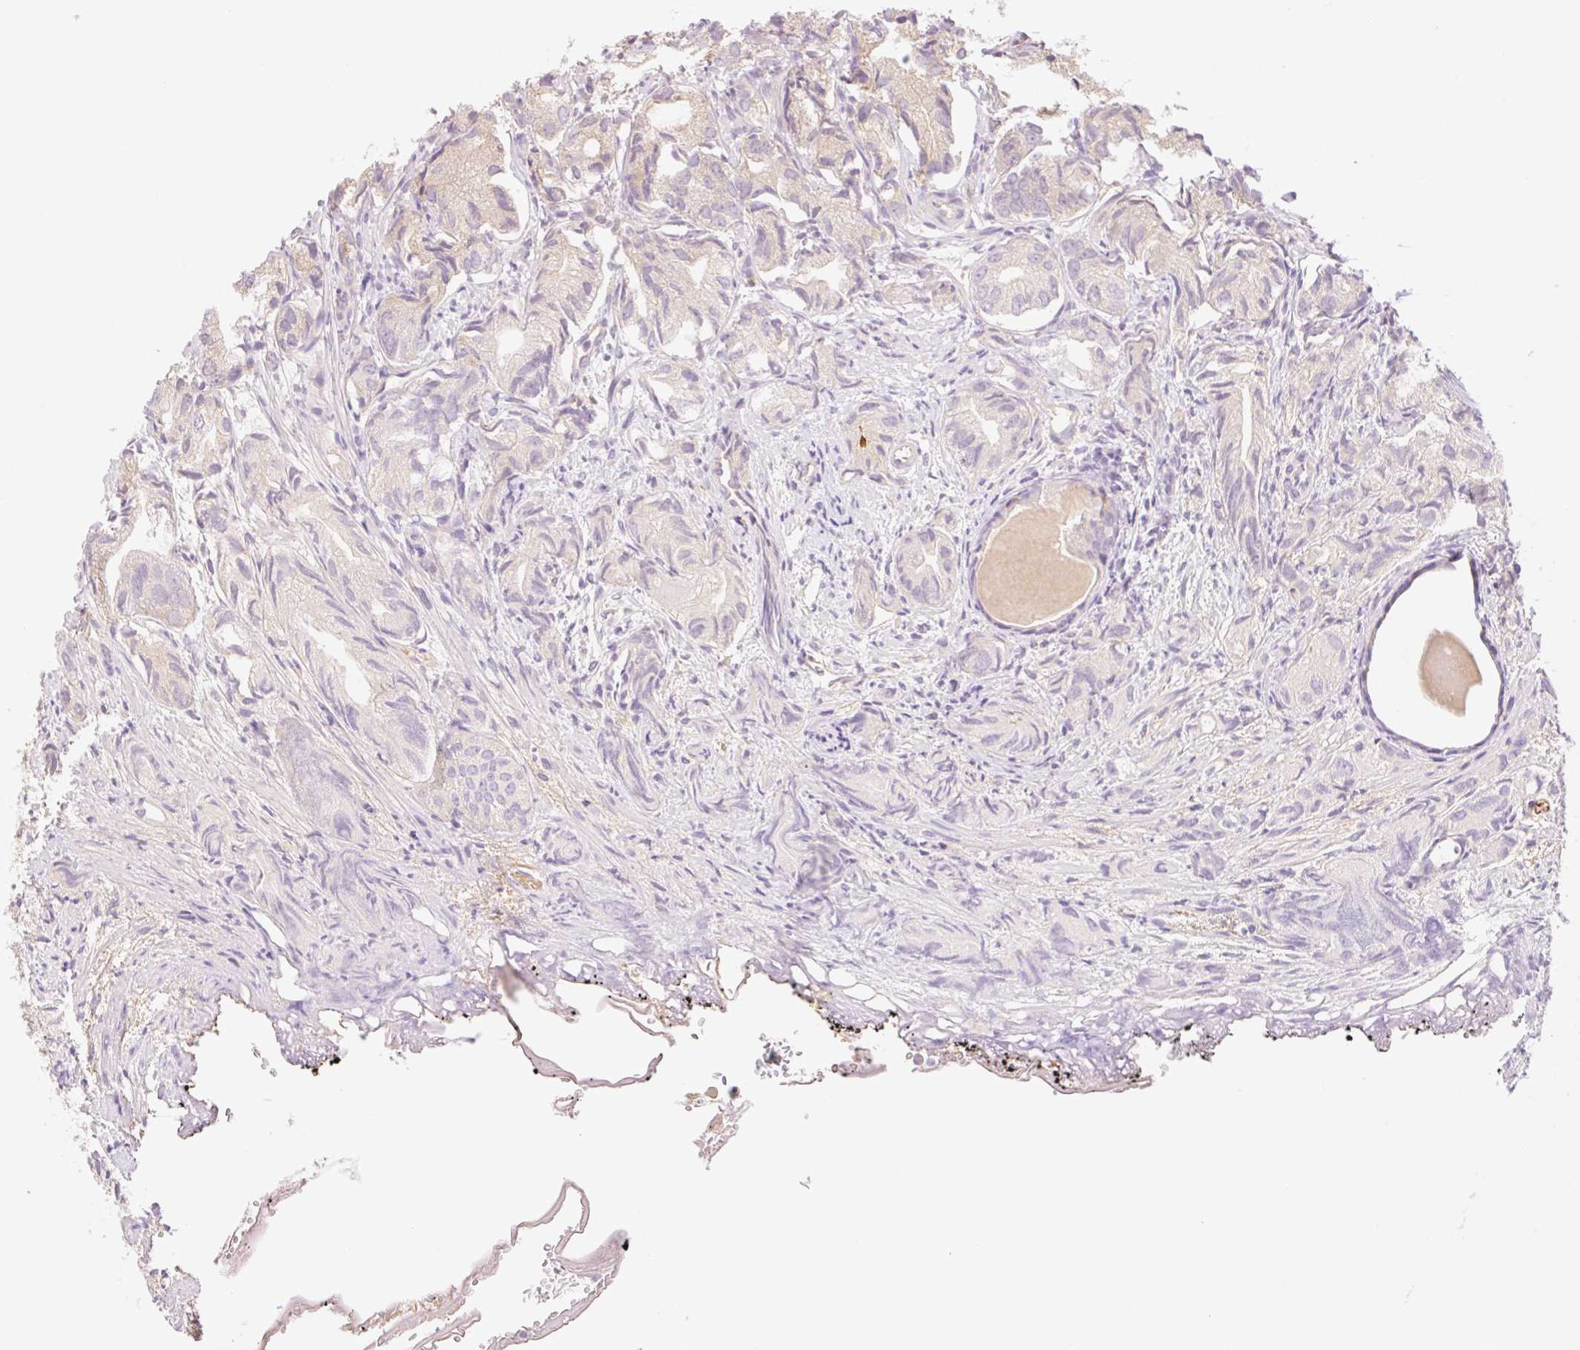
{"staining": {"intensity": "negative", "quantity": "none", "location": "none"}, "tissue": "prostate cancer", "cell_type": "Tumor cells", "image_type": "cancer", "snomed": [{"axis": "morphology", "description": "Adenocarcinoma, High grade"}, {"axis": "topography", "description": "Prostate"}], "caption": "Prostate high-grade adenocarcinoma was stained to show a protein in brown. There is no significant staining in tumor cells. (Immunohistochemistry, brightfield microscopy, high magnification).", "gene": "HEBP1", "patient": {"sex": "male", "age": 82}}